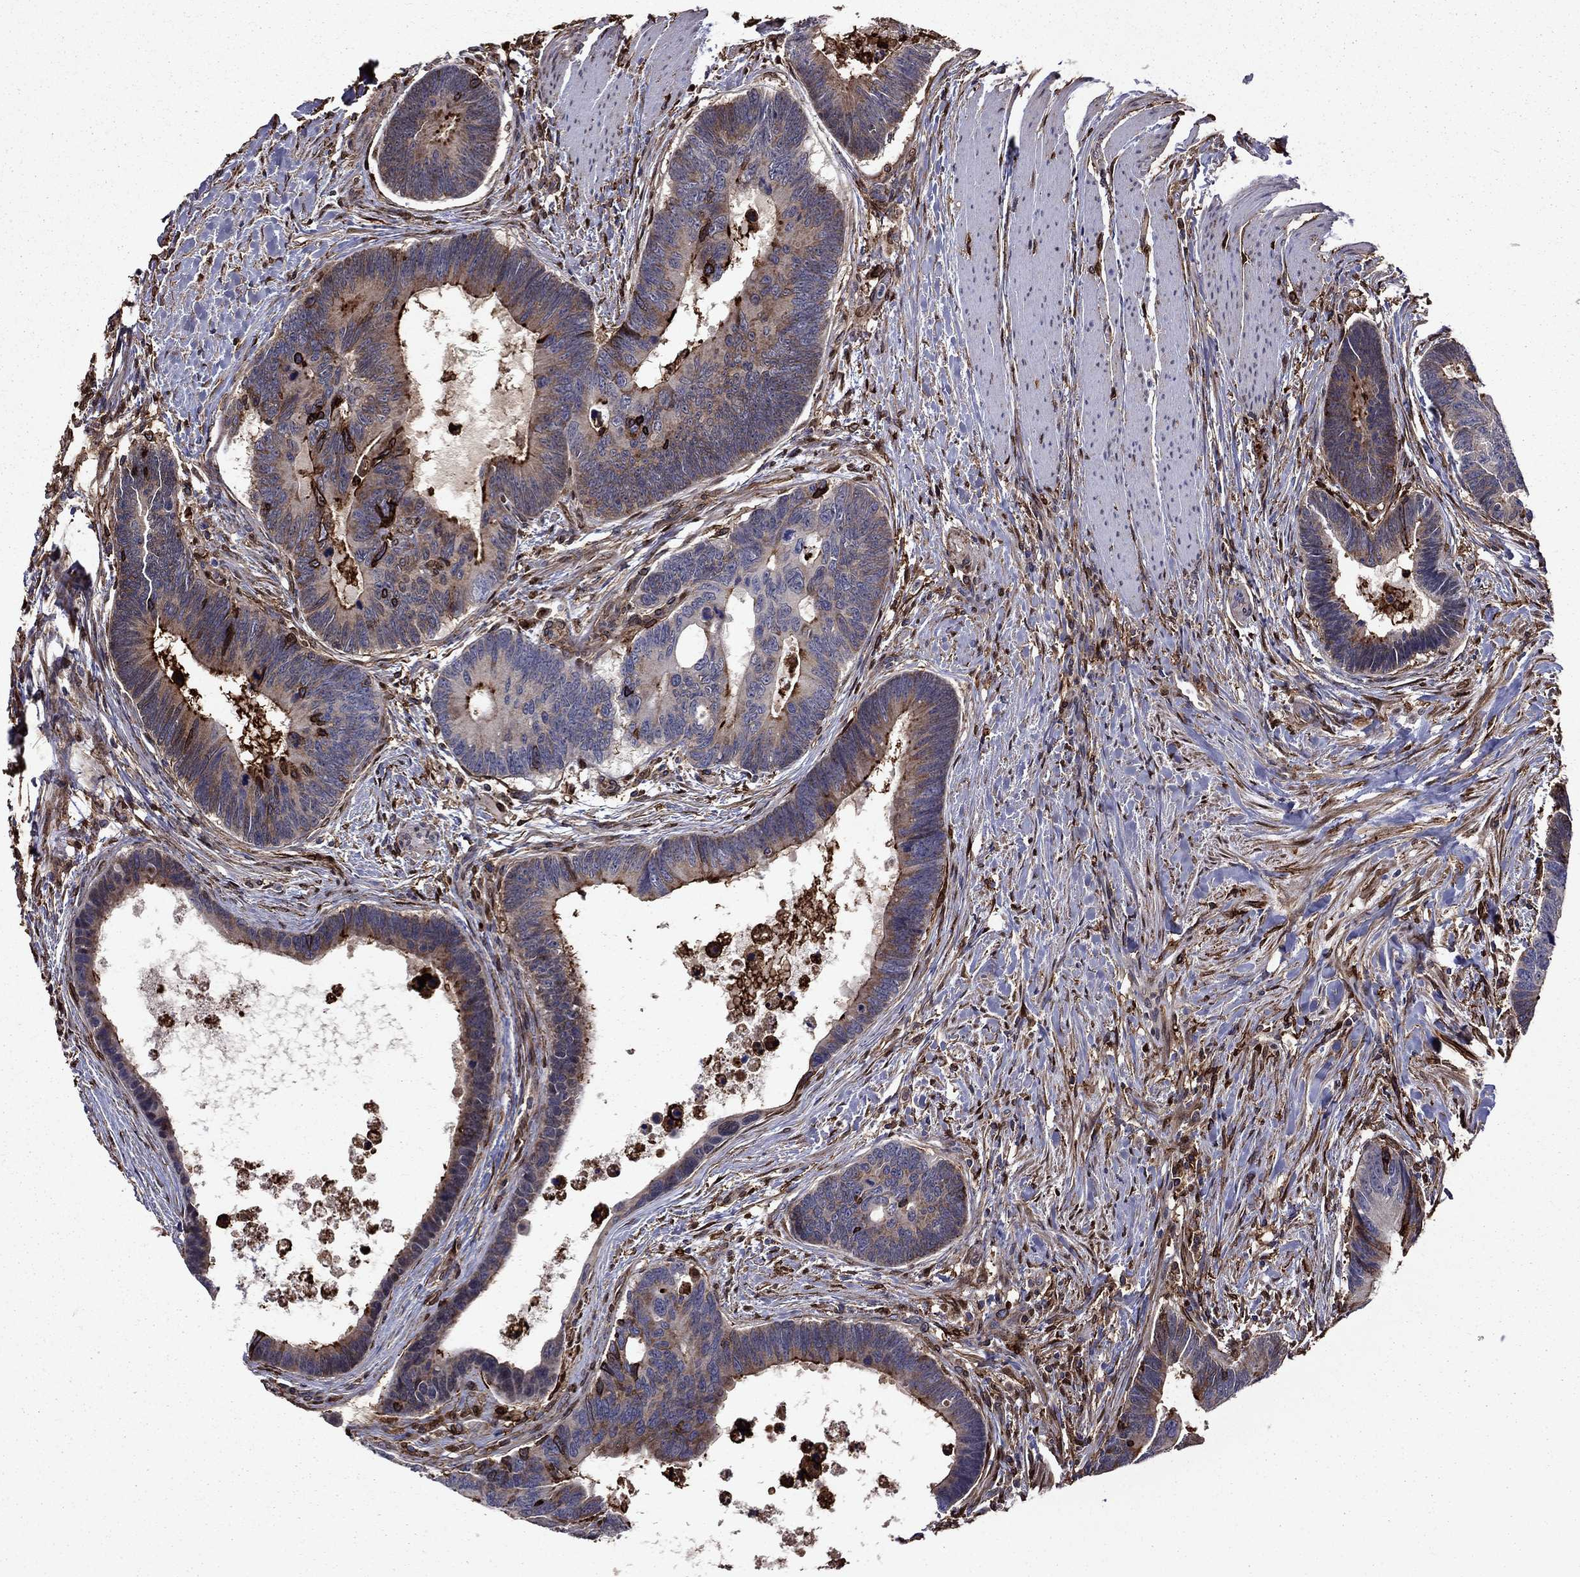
{"staining": {"intensity": "negative", "quantity": "none", "location": "none"}, "tissue": "colorectal cancer", "cell_type": "Tumor cells", "image_type": "cancer", "snomed": [{"axis": "morphology", "description": "Adenocarcinoma, NOS"}, {"axis": "topography", "description": "Colon"}], "caption": "A high-resolution micrograph shows immunohistochemistry staining of colorectal adenocarcinoma, which demonstrates no significant expression in tumor cells.", "gene": "PLAU", "patient": {"sex": "female", "age": 77}}